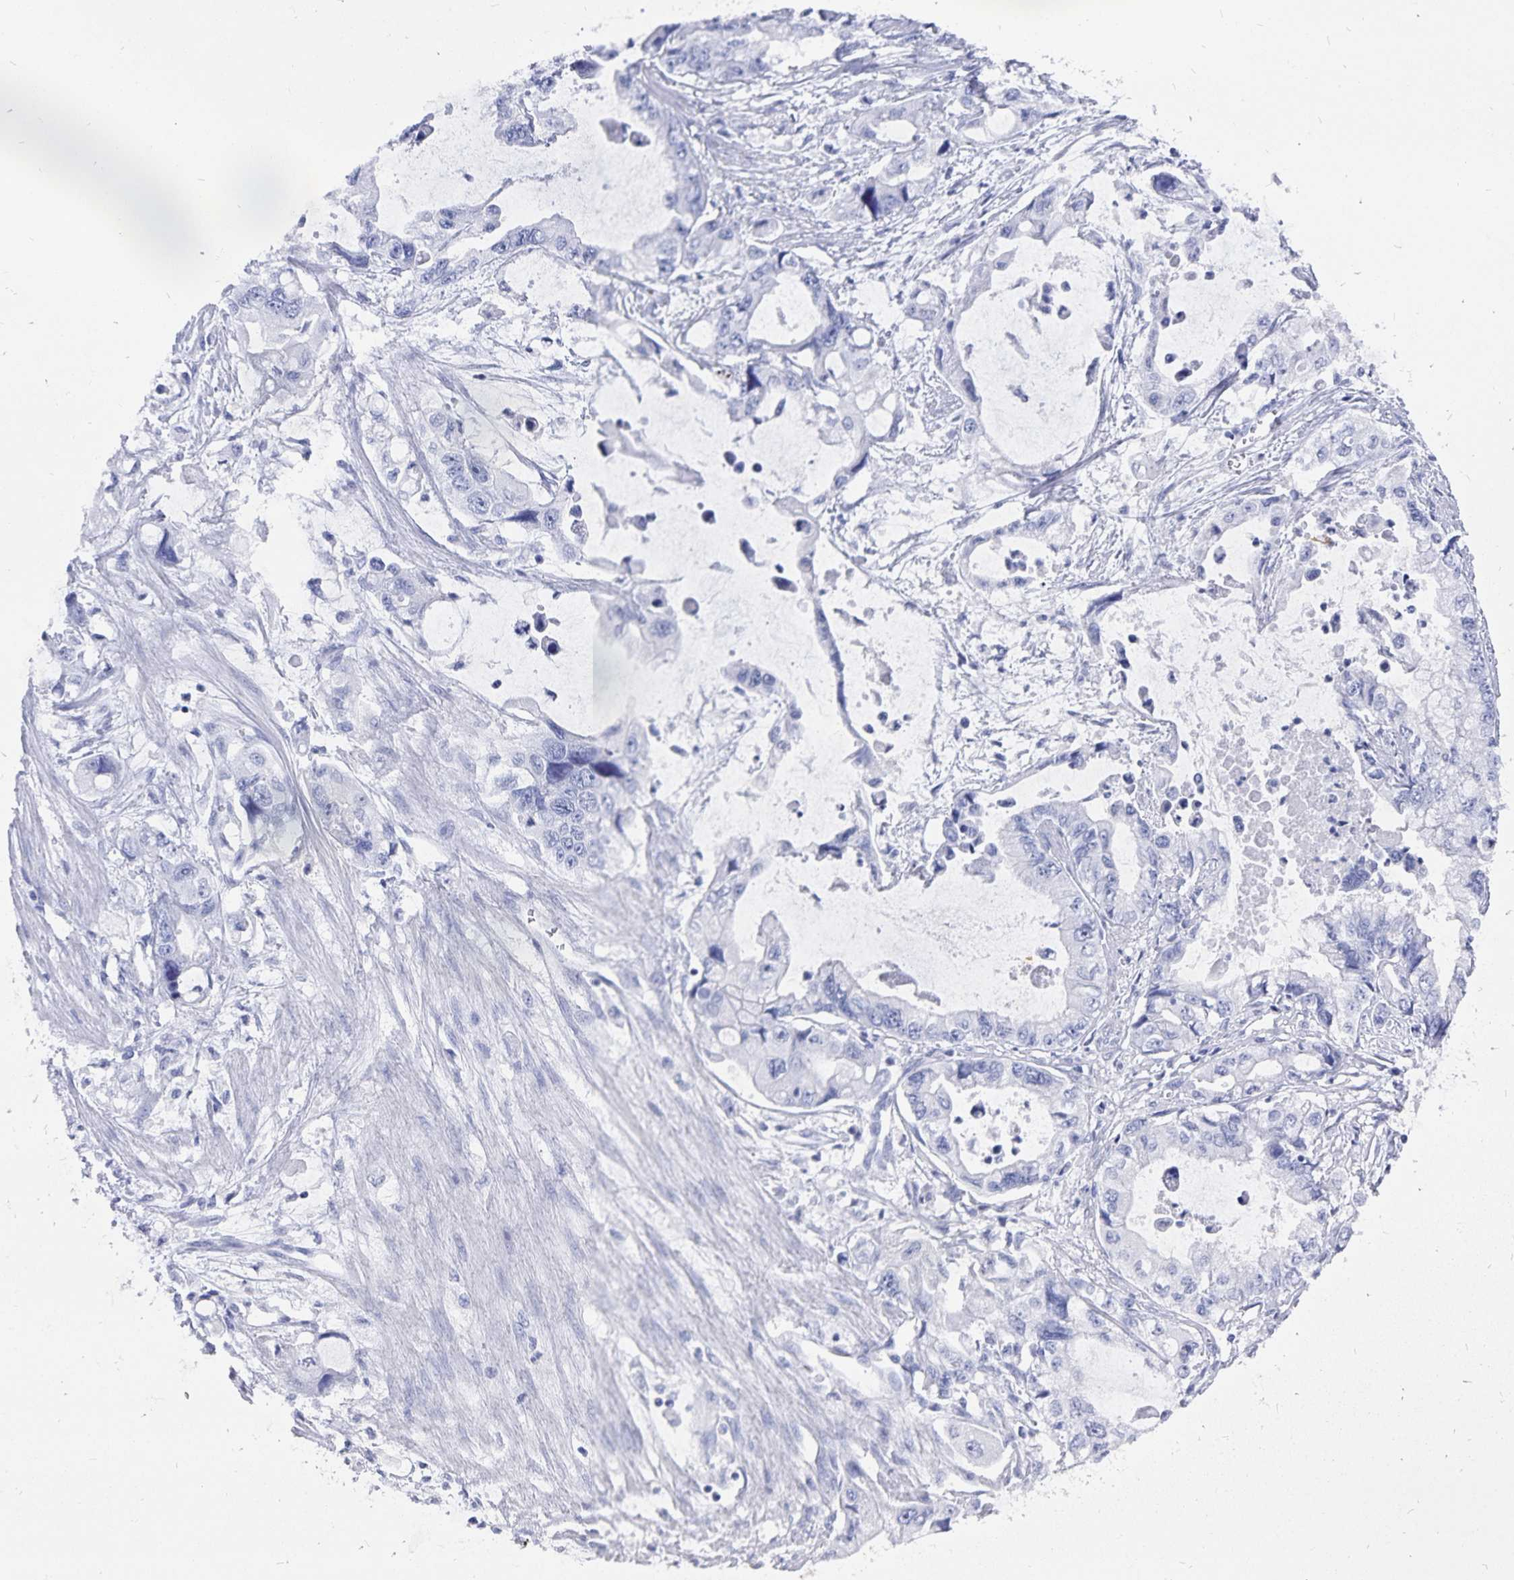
{"staining": {"intensity": "negative", "quantity": "none", "location": "none"}, "tissue": "stomach cancer", "cell_type": "Tumor cells", "image_type": "cancer", "snomed": [{"axis": "morphology", "description": "Adenocarcinoma, NOS"}, {"axis": "topography", "description": "Pancreas"}, {"axis": "topography", "description": "Stomach, upper"}, {"axis": "topography", "description": "Stomach"}], "caption": "IHC of human adenocarcinoma (stomach) demonstrates no staining in tumor cells.", "gene": "ADH1A", "patient": {"sex": "male", "age": 77}}